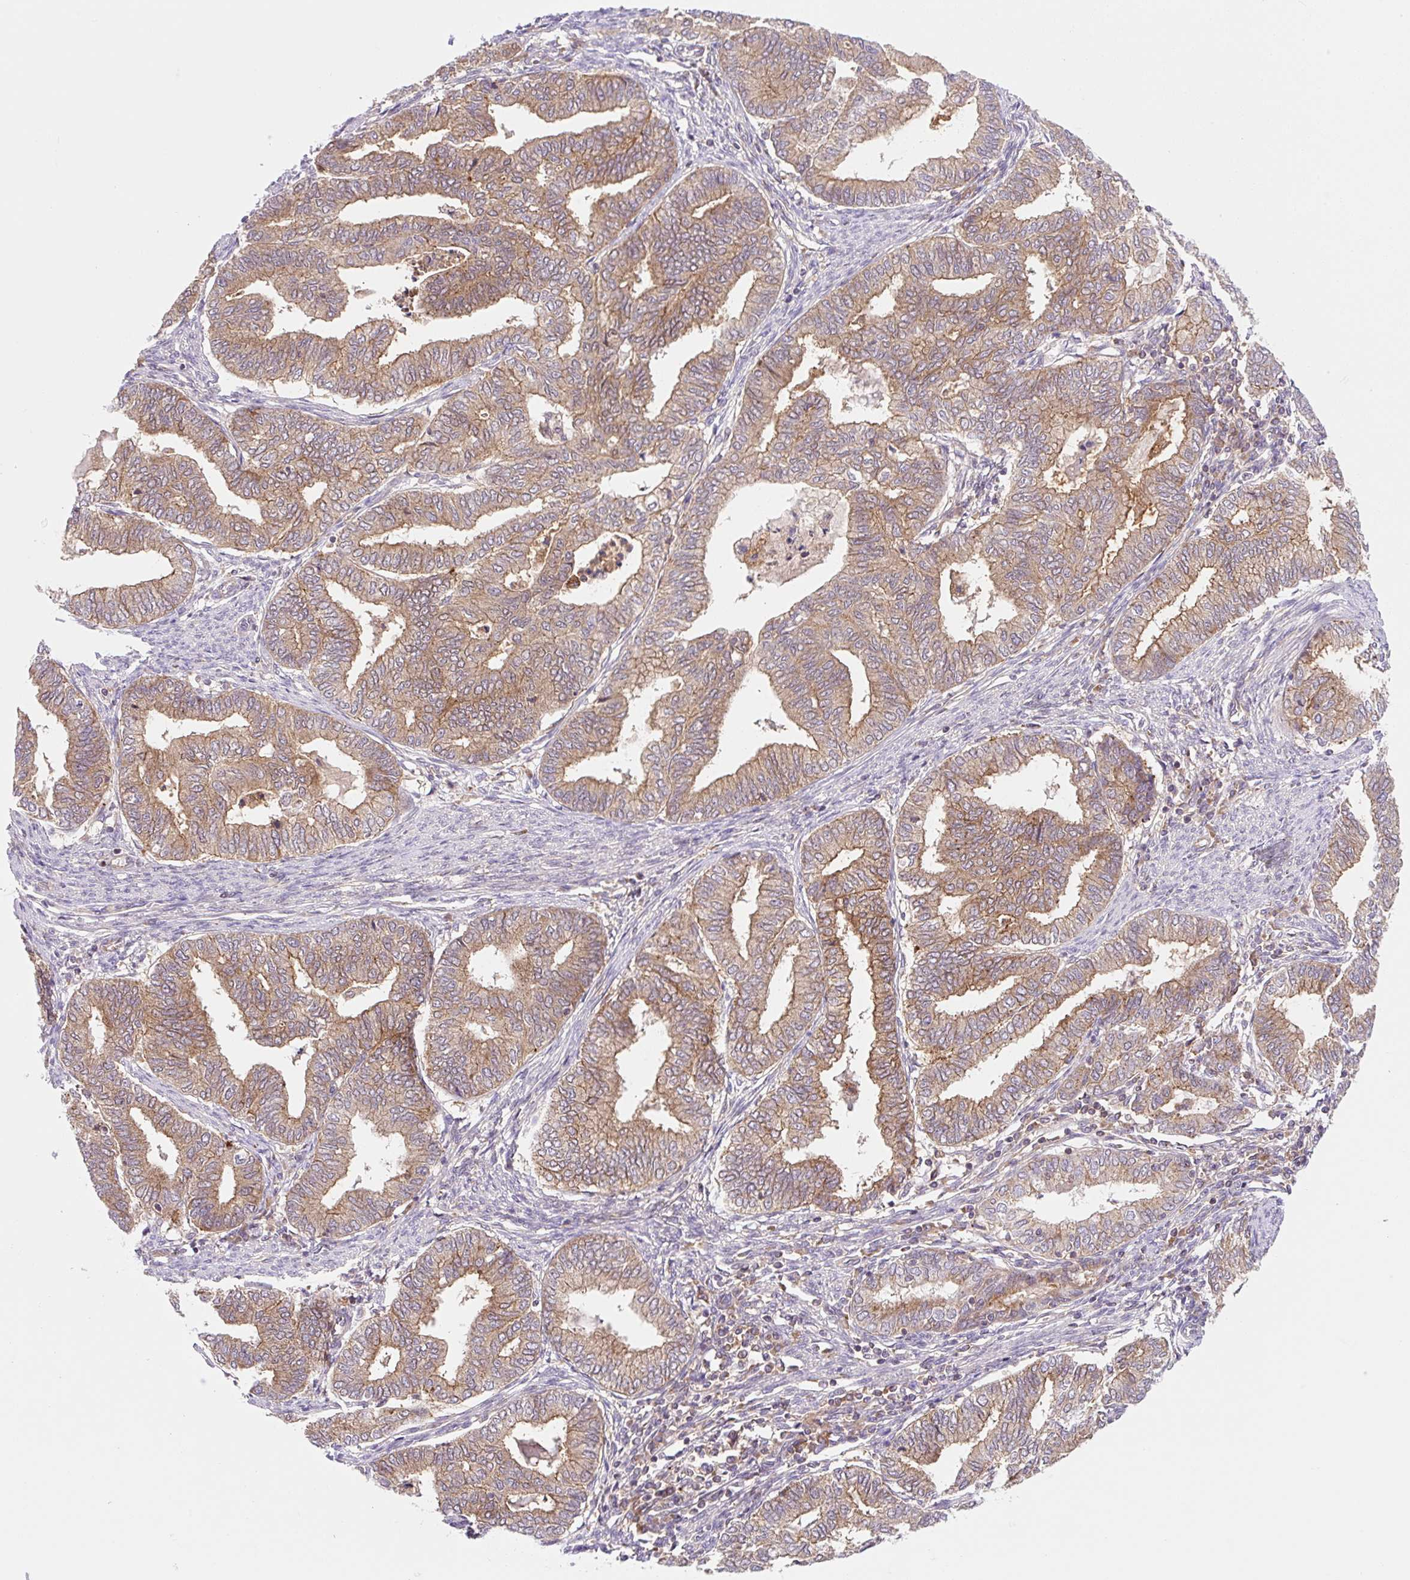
{"staining": {"intensity": "moderate", "quantity": ">75%", "location": "cytoplasmic/membranous"}, "tissue": "endometrial cancer", "cell_type": "Tumor cells", "image_type": "cancer", "snomed": [{"axis": "morphology", "description": "Adenocarcinoma, NOS"}, {"axis": "topography", "description": "Endometrium"}], "caption": "Protein analysis of endometrial adenocarcinoma tissue demonstrates moderate cytoplasmic/membranous positivity in about >75% of tumor cells.", "gene": "VPS4A", "patient": {"sex": "female", "age": 79}}